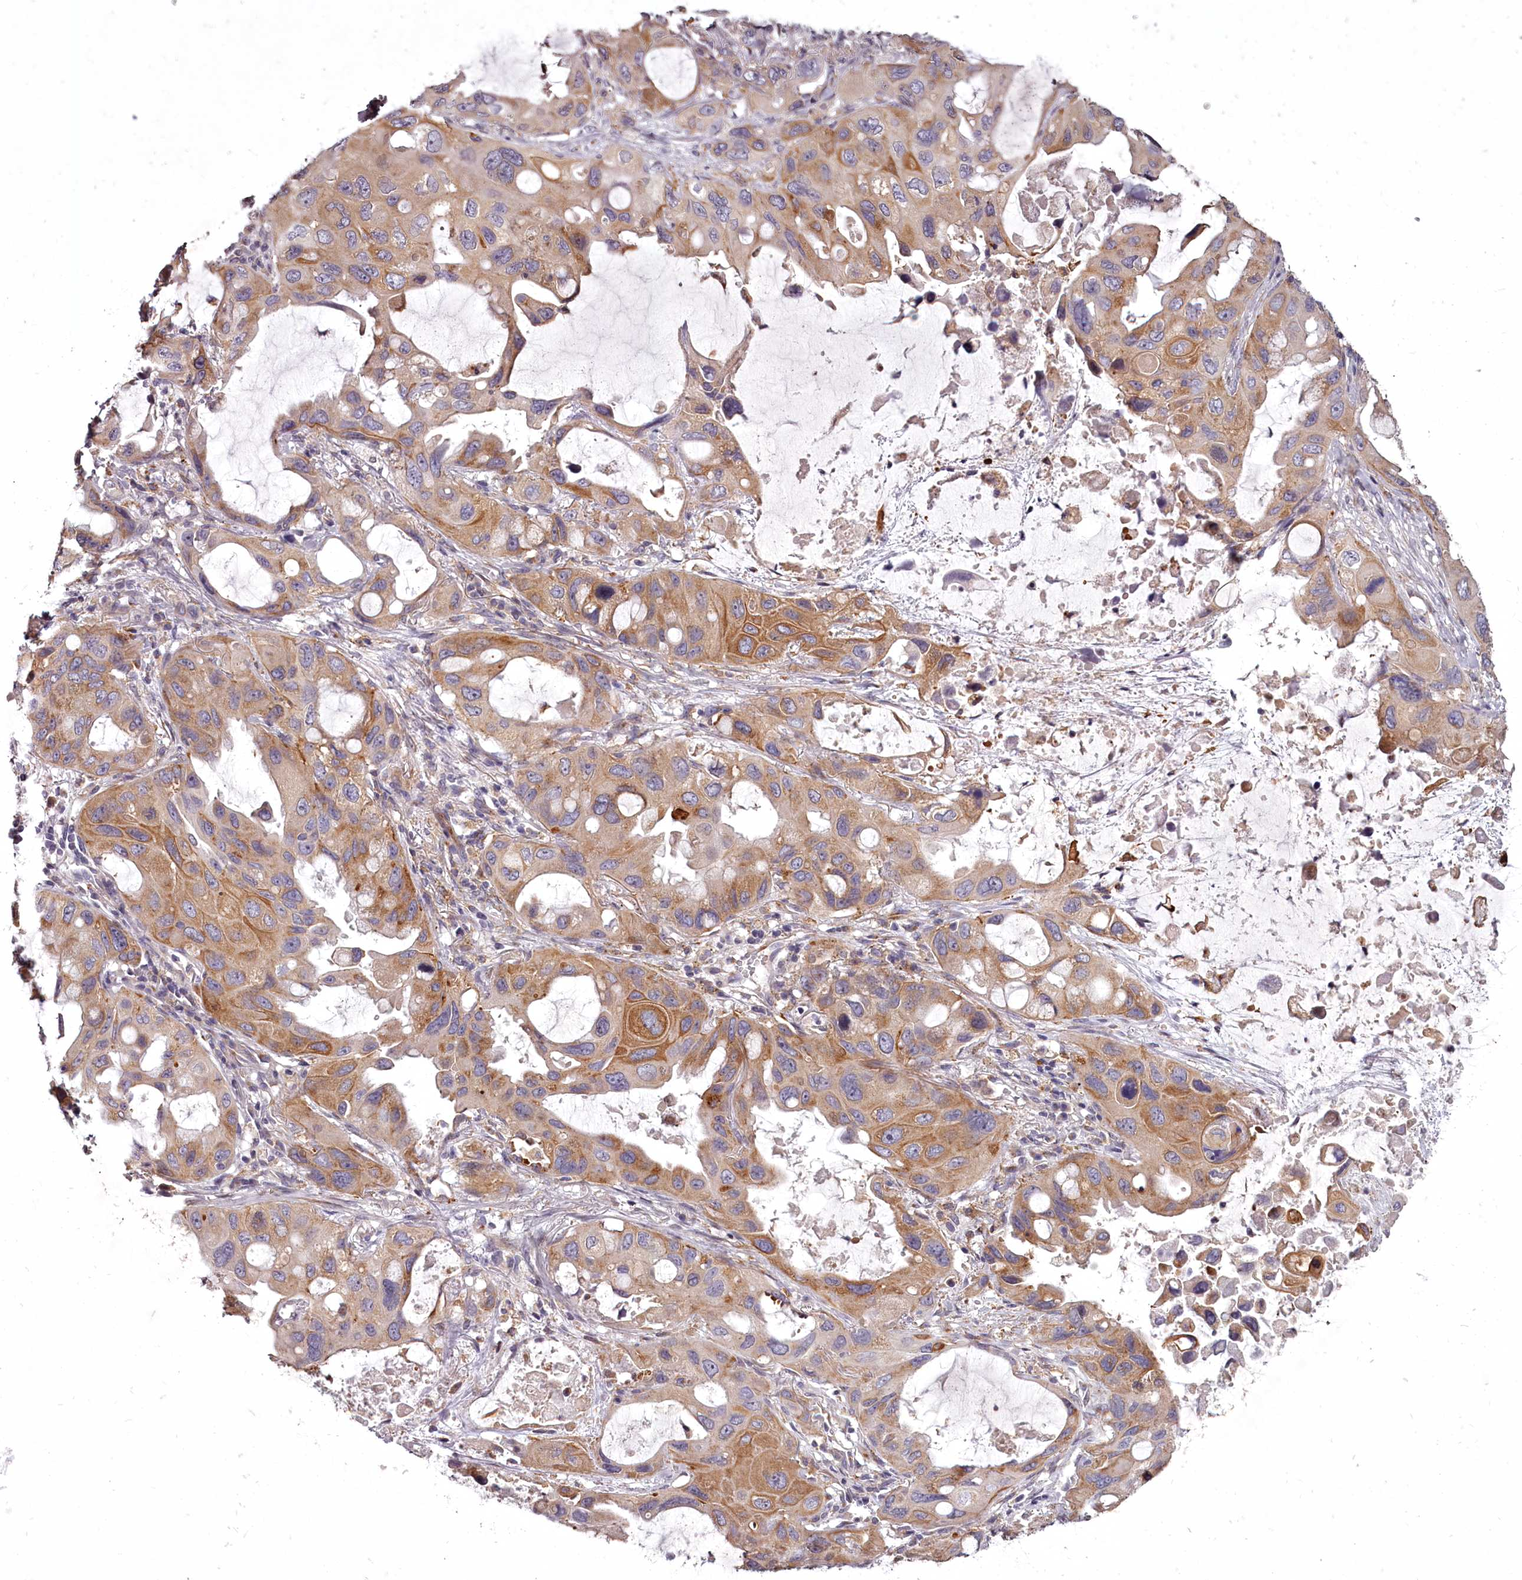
{"staining": {"intensity": "moderate", "quantity": ">75%", "location": "cytoplasmic/membranous"}, "tissue": "lung cancer", "cell_type": "Tumor cells", "image_type": "cancer", "snomed": [{"axis": "morphology", "description": "Squamous cell carcinoma, NOS"}, {"axis": "topography", "description": "Lung"}], "caption": "Lung squamous cell carcinoma stained for a protein demonstrates moderate cytoplasmic/membranous positivity in tumor cells.", "gene": "STX6", "patient": {"sex": "female", "age": 73}}